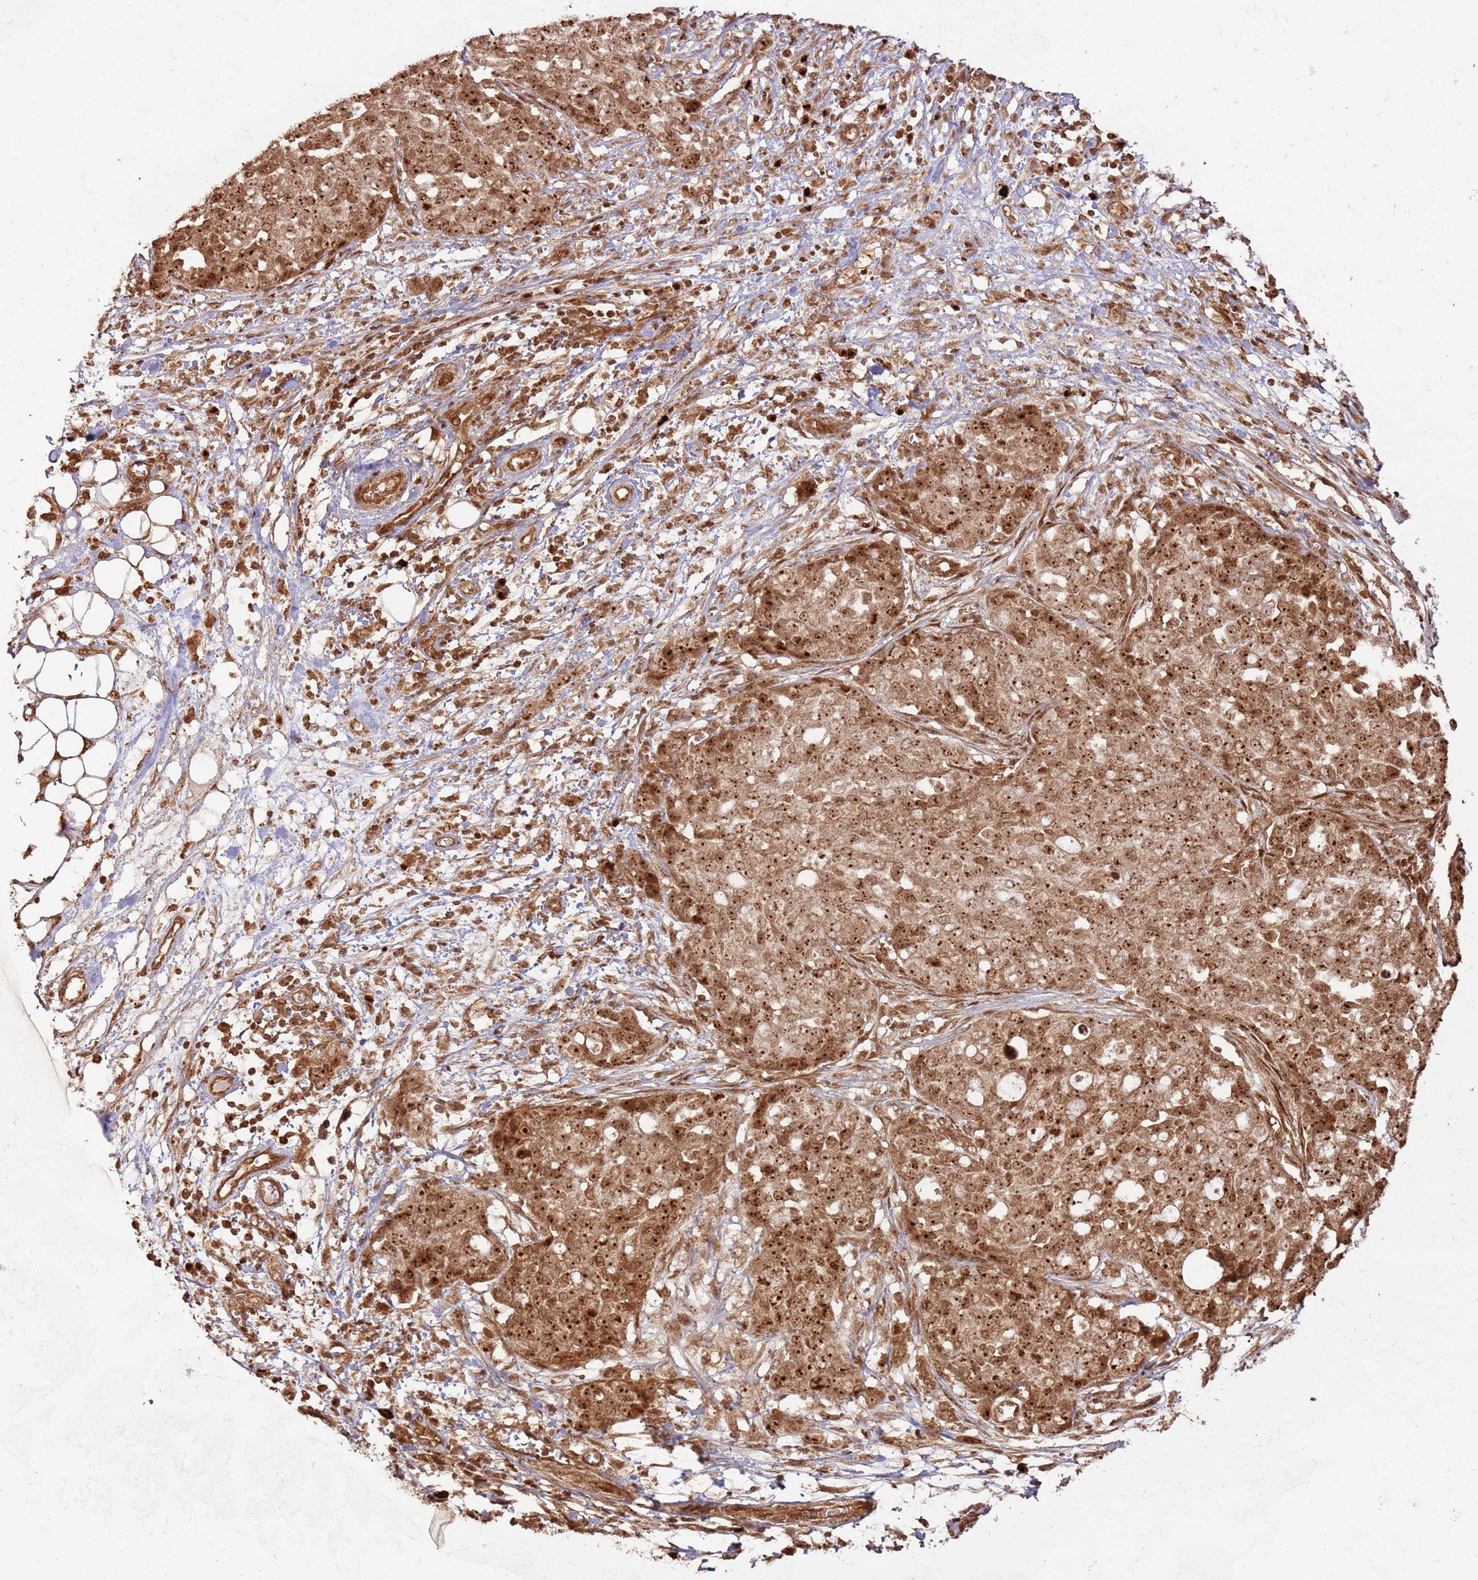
{"staining": {"intensity": "strong", "quantity": ">75%", "location": "cytoplasmic/membranous,nuclear"}, "tissue": "ovarian cancer", "cell_type": "Tumor cells", "image_type": "cancer", "snomed": [{"axis": "morphology", "description": "Cystadenocarcinoma, serous, NOS"}, {"axis": "topography", "description": "Soft tissue"}, {"axis": "topography", "description": "Ovary"}], "caption": "About >75% of tumor cells in ovarian serous cystadenocarcinoma display strong cytoplasmic/membranous and nuclear protein expression as visualized by brown immunohistochemical staining.", "gene": "TBC1D13", "patient": {"sex": "female", "age": 57}}